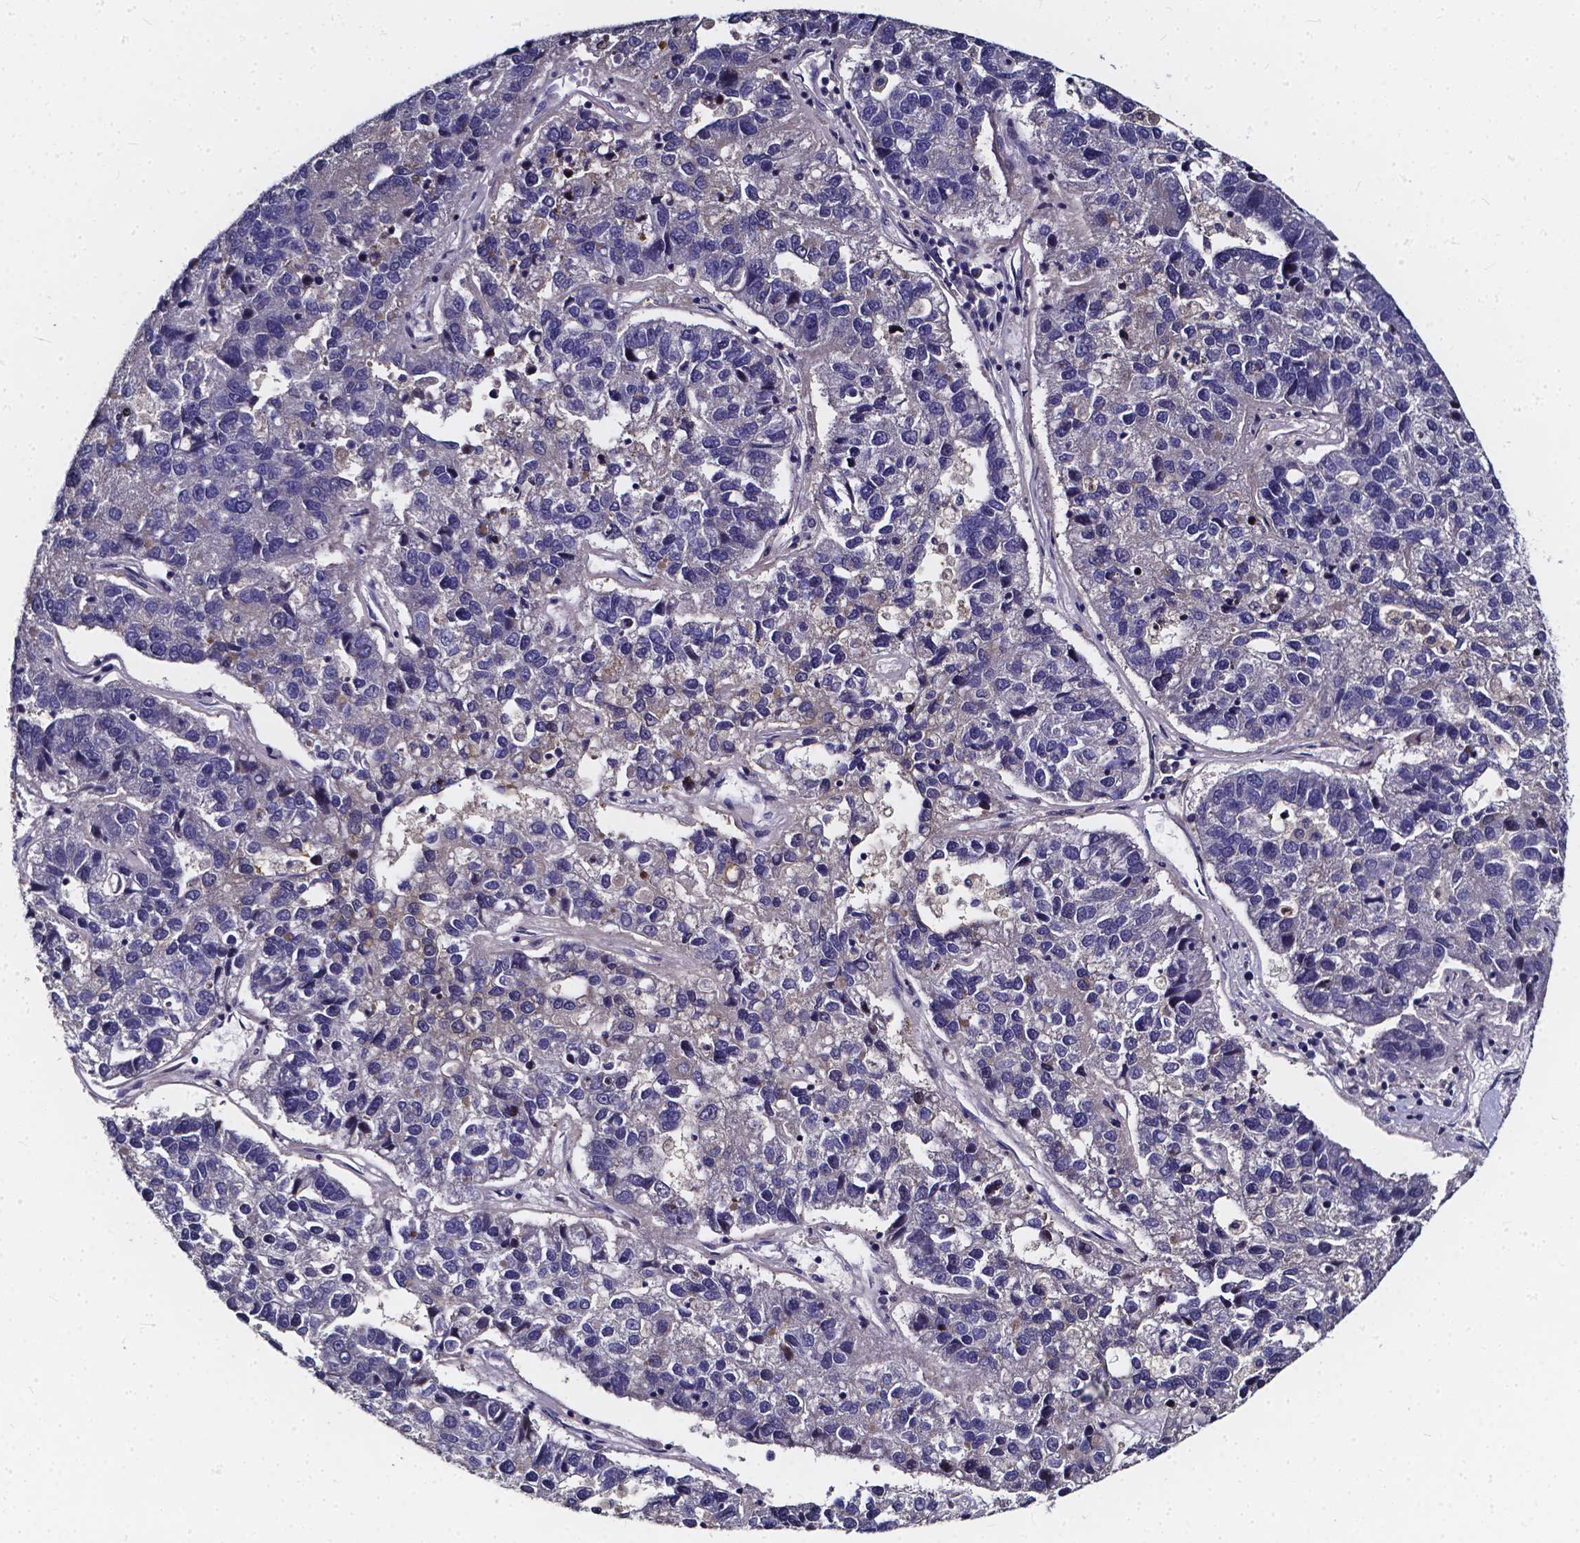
{"staining": {"intensity": "negative", "quantity": "none", "location": "none"}, "tissue": "pancreatic cancer", "cell_type": "Tumor cells", "image_type": "cancer", "snomed": [{"axis": "morphology", "description": "Adenocarcinoma, NOS"}, {"axis": "topography", "description": "Pancreas"}], "caption": "The micrograph shows no staining of tumor cells in pancreatic cancer (adenocarcinoma).", "gene": "SOWAHA", "patient": {"sex": "female", "age": 61}}